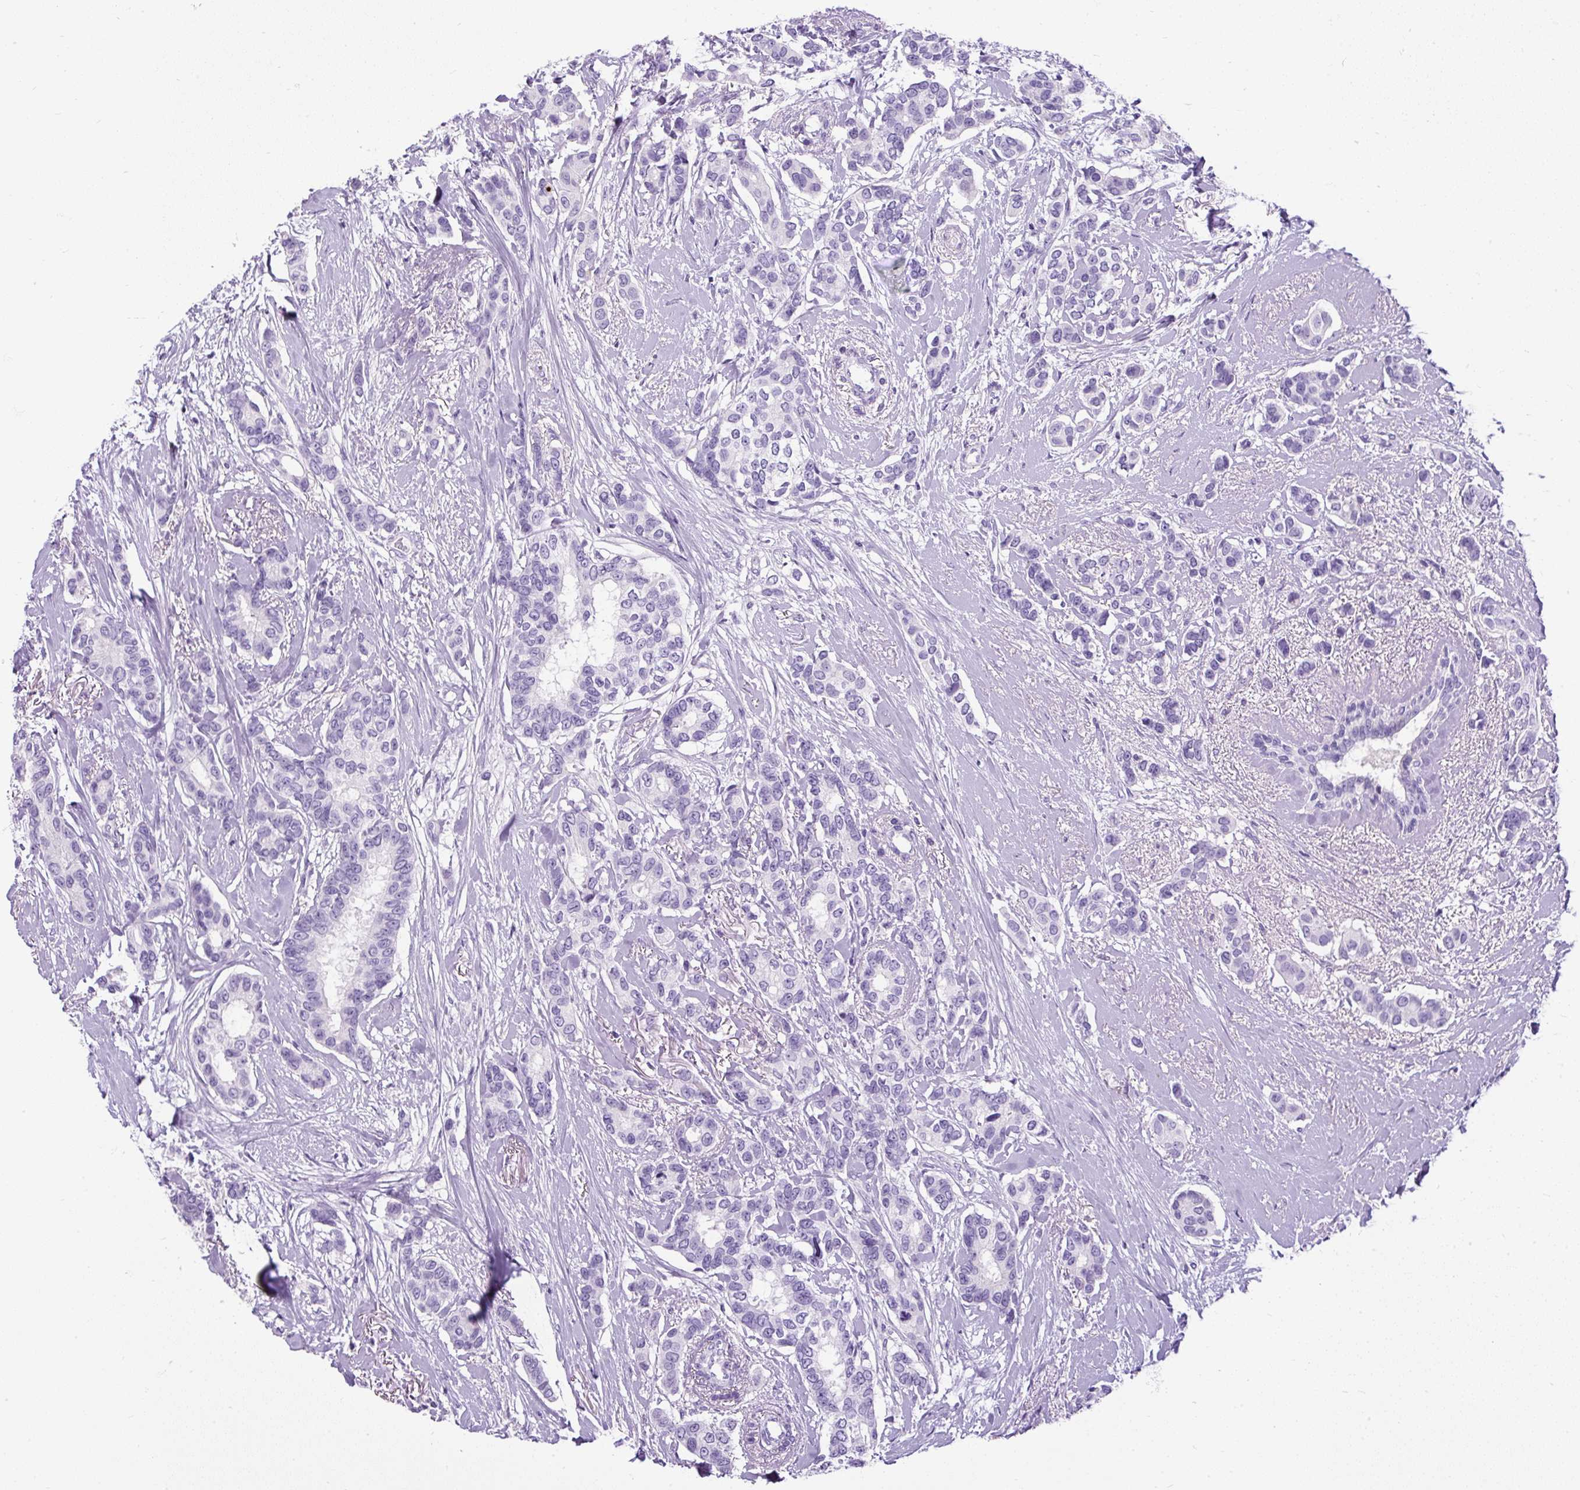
{"staining": {"intensity": "negative", "quantity": "none", "location": "none"}, "tissue": "breast cancer", "cell_type": "Tumor cells", "image_type": "cancer", "snomed": [{"axis": "morphology", "description": "Duct carcinoma"}, {"axis": "topography", "description": "Breast"}], "caption": "Image shows no protein staining in tumor cells of breast infiltrating ductal carcinoma tissue.", "gene": "UPP1", "patient": {"sex": "female", "age": 73}}